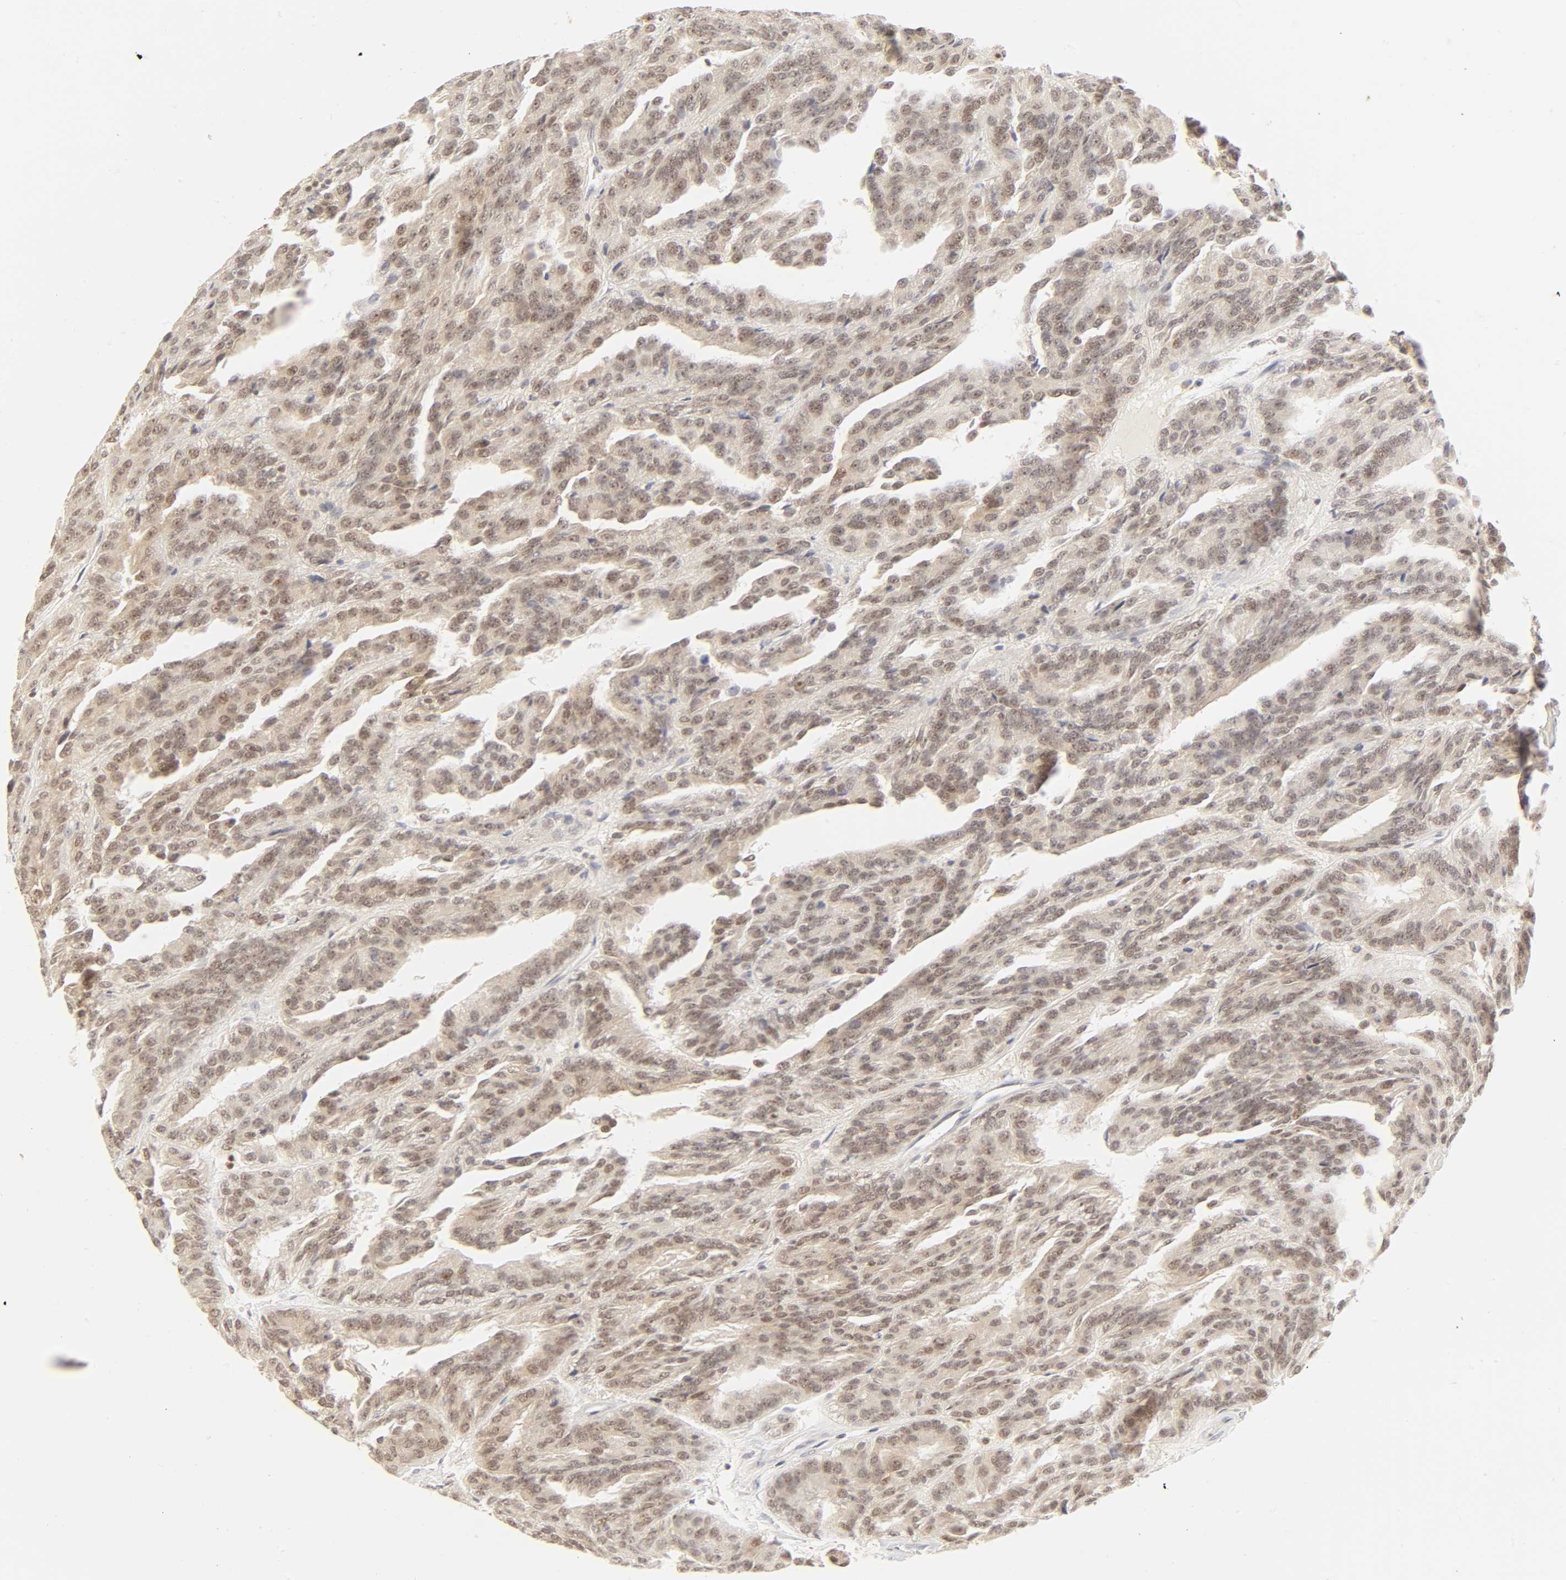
{"staining": {"intensity": "weak", "quantity": ">75%", "location": "cytoplasmic/membranous,nuclear"}, "tissue": "renal cancer", "cell_type": "Tumor cells", "image_type": "cancer", "snomed": [{"axis": "morphology", "description": "Adenocarcinoma, NOS"}, {"axis": "topography", "description": "Kidney"}], "caption": "Renal cancer stained with DAB IHC shows low levels of weak cytoplasmic/membranous and nuclear expression in approximately >75% of tumor cells.", "gene": "KIF2A", "patient": {"sex": "male", "age": 46}}